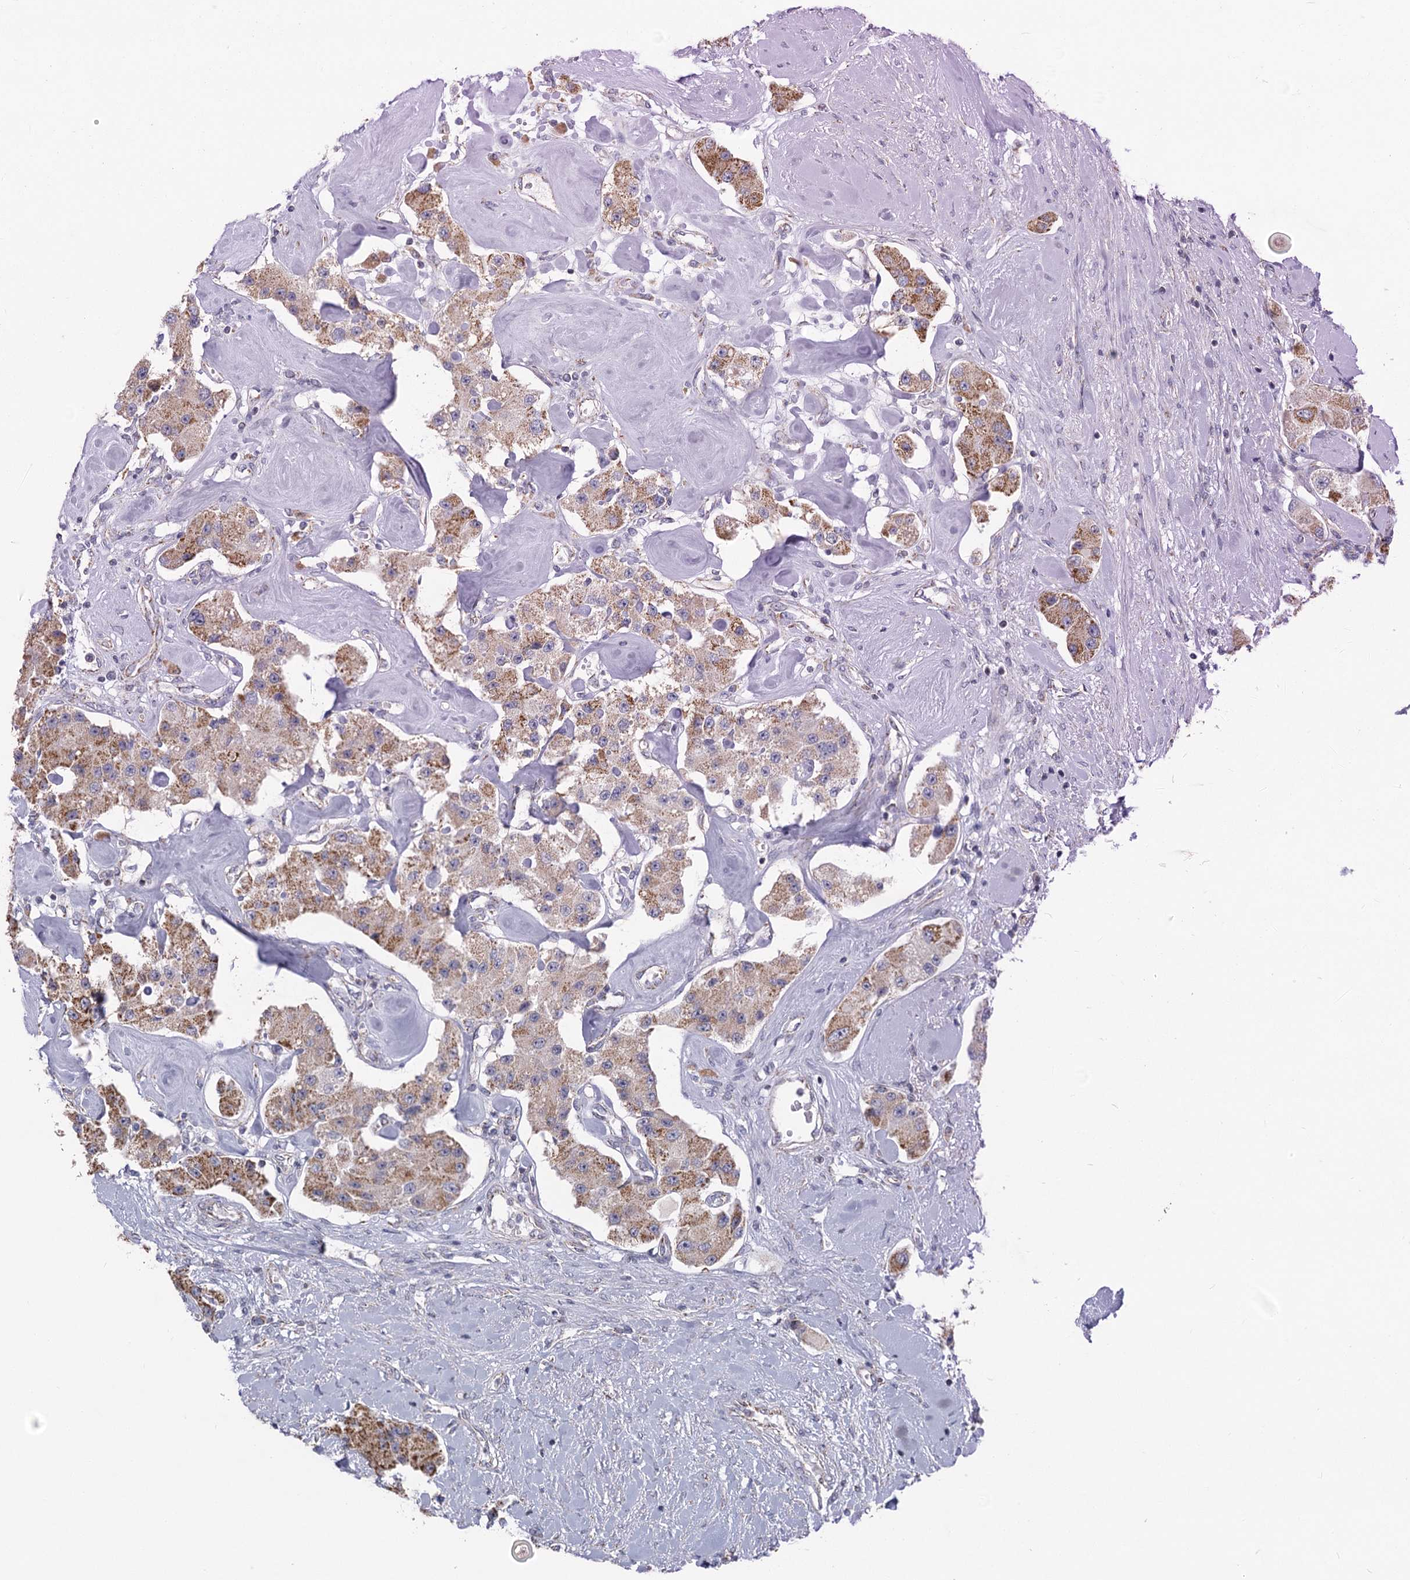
{"staining": {"intensity": "moderate", "quantity": "25%-75%", "location": "cytoplasmic/membranous"}, "tissue": "carcinoid", "cell_type": "Tumor cells", "image_type": "cancer", "snomed": [{"axis": "morphology", "description": "Carcinoid, malignant, NOS"}, {"axis": "topography", "description": "Pancreas"}], "caption": "Carcinoid stained with a protein marker displays moderate staining in tumor cells.", "gene": "NDUFC2", "patient": {"sex": "male", "age": 41}}